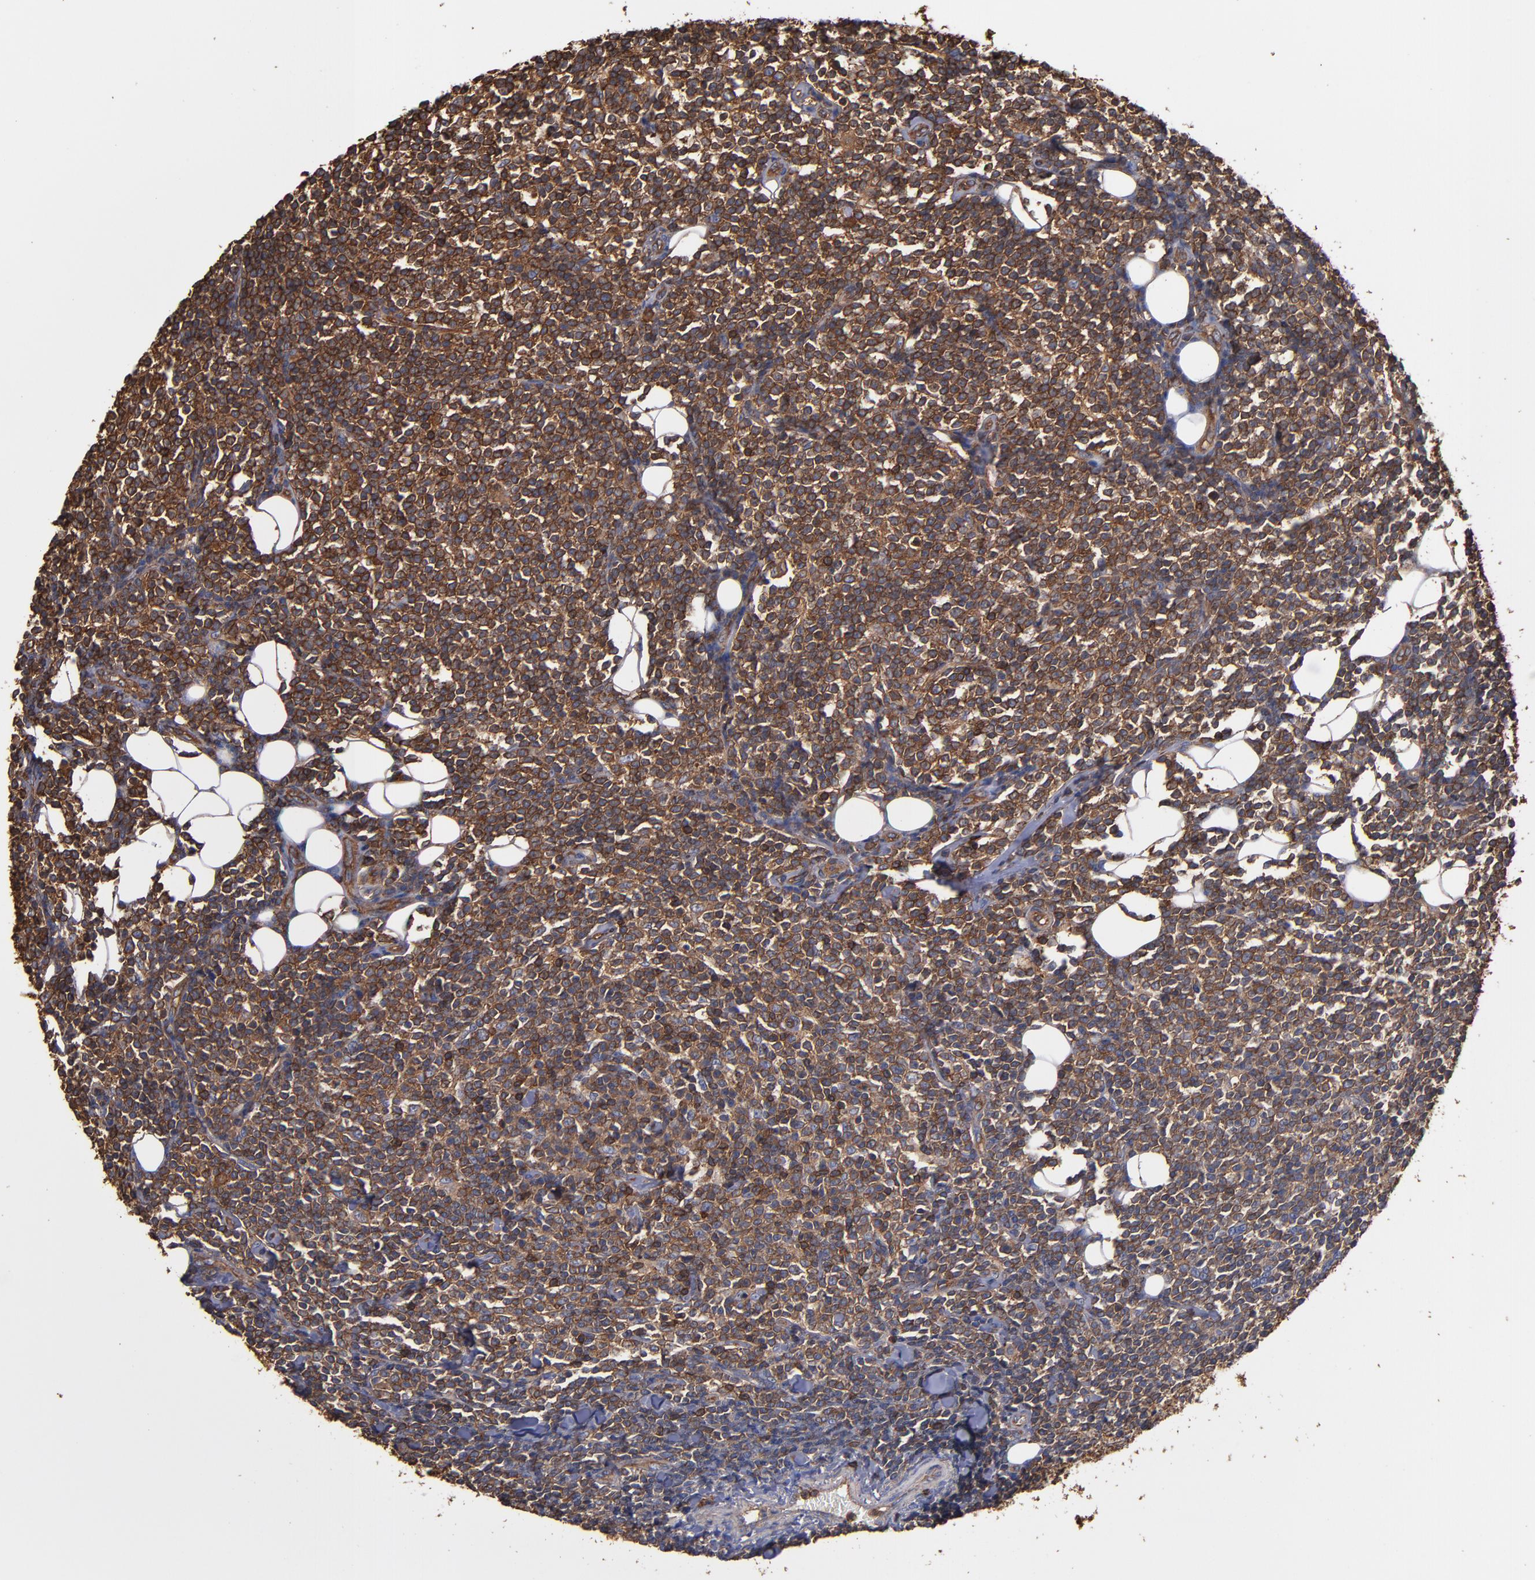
{"staining": {"intensity": "moderate", "quantity": ">75%", "location": "cytoplasmic/membranous"}, "tissue": "lymphoma", "cell_type": "Tumor cells", "image_type": "cancer", "snomed": [{"axis": "morphology", "description": "Malignant lymphoma, non-Hodgkin's type, Low grade"}, {"axis": "topography", "description": "Soft tissue"}], "caption": "Tumor cells demonstrate medium levels of moderate cytoplasmic/membranous staining in approximately >75% of cells in lymphoma. The staining is performed using DAB brown chromogen to label protein expression. The nuclei are counter-stained blue using hematoxylin.", "gene": "ACTN4", "patient": {"sex": "male", "age": 92}}